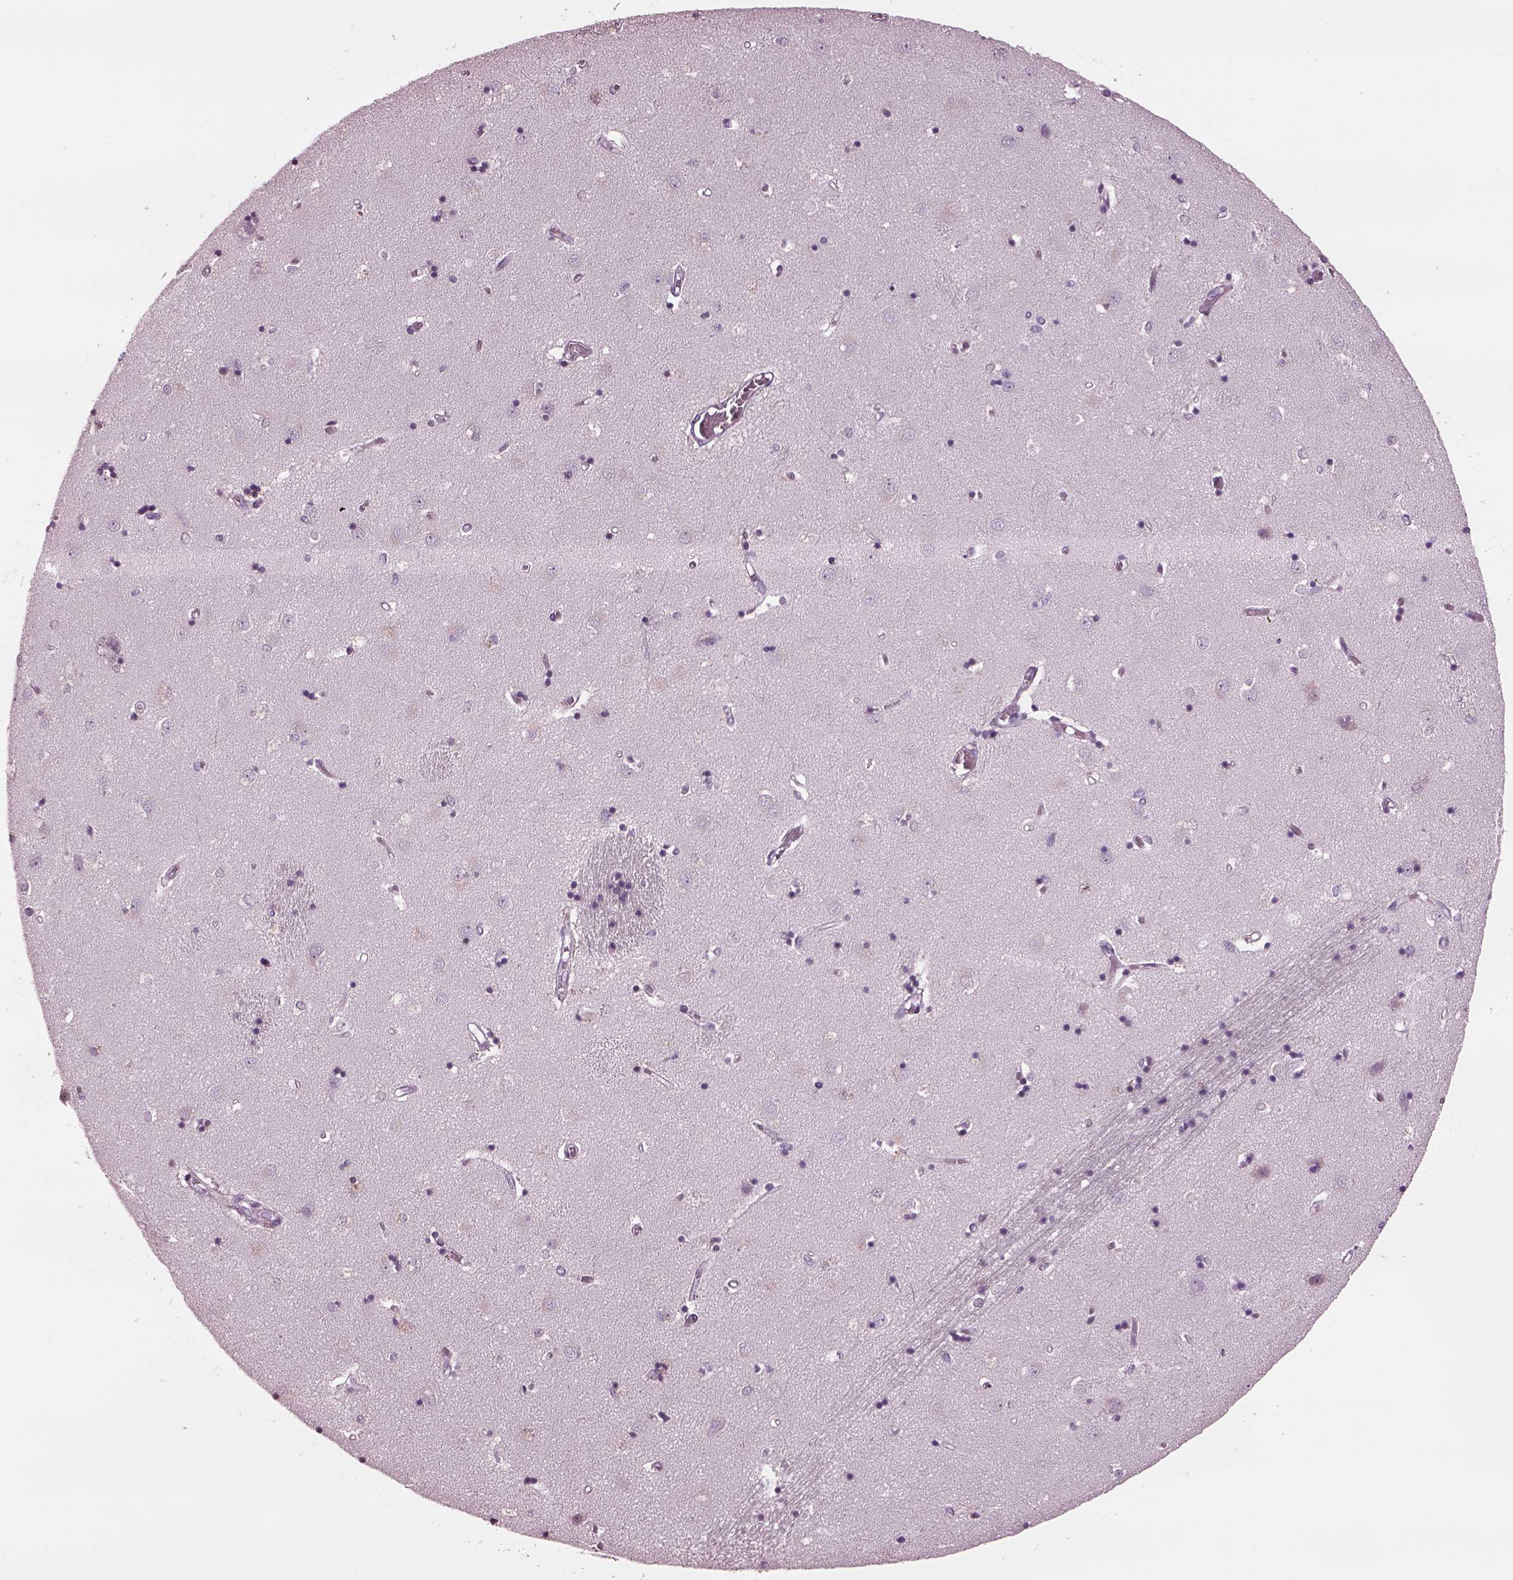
{"staining": {"intensity": "negative", "quantity": "none", "location": "none"}, "tissue": "caudate", "cell_type": "Glial cells", "image_type": "normal", "snomed": [{"axis": "morphology", "description": "Normal tissue, NOS"}, {"axis": "topography", "description": "Lateral ventricle wall"}], "caption": "A photomicrograph of caudate stained for a protein displays no brown staining in glial cells.", "gene": "TPPP2", "patient": {"sex": "male", "age": 54}}